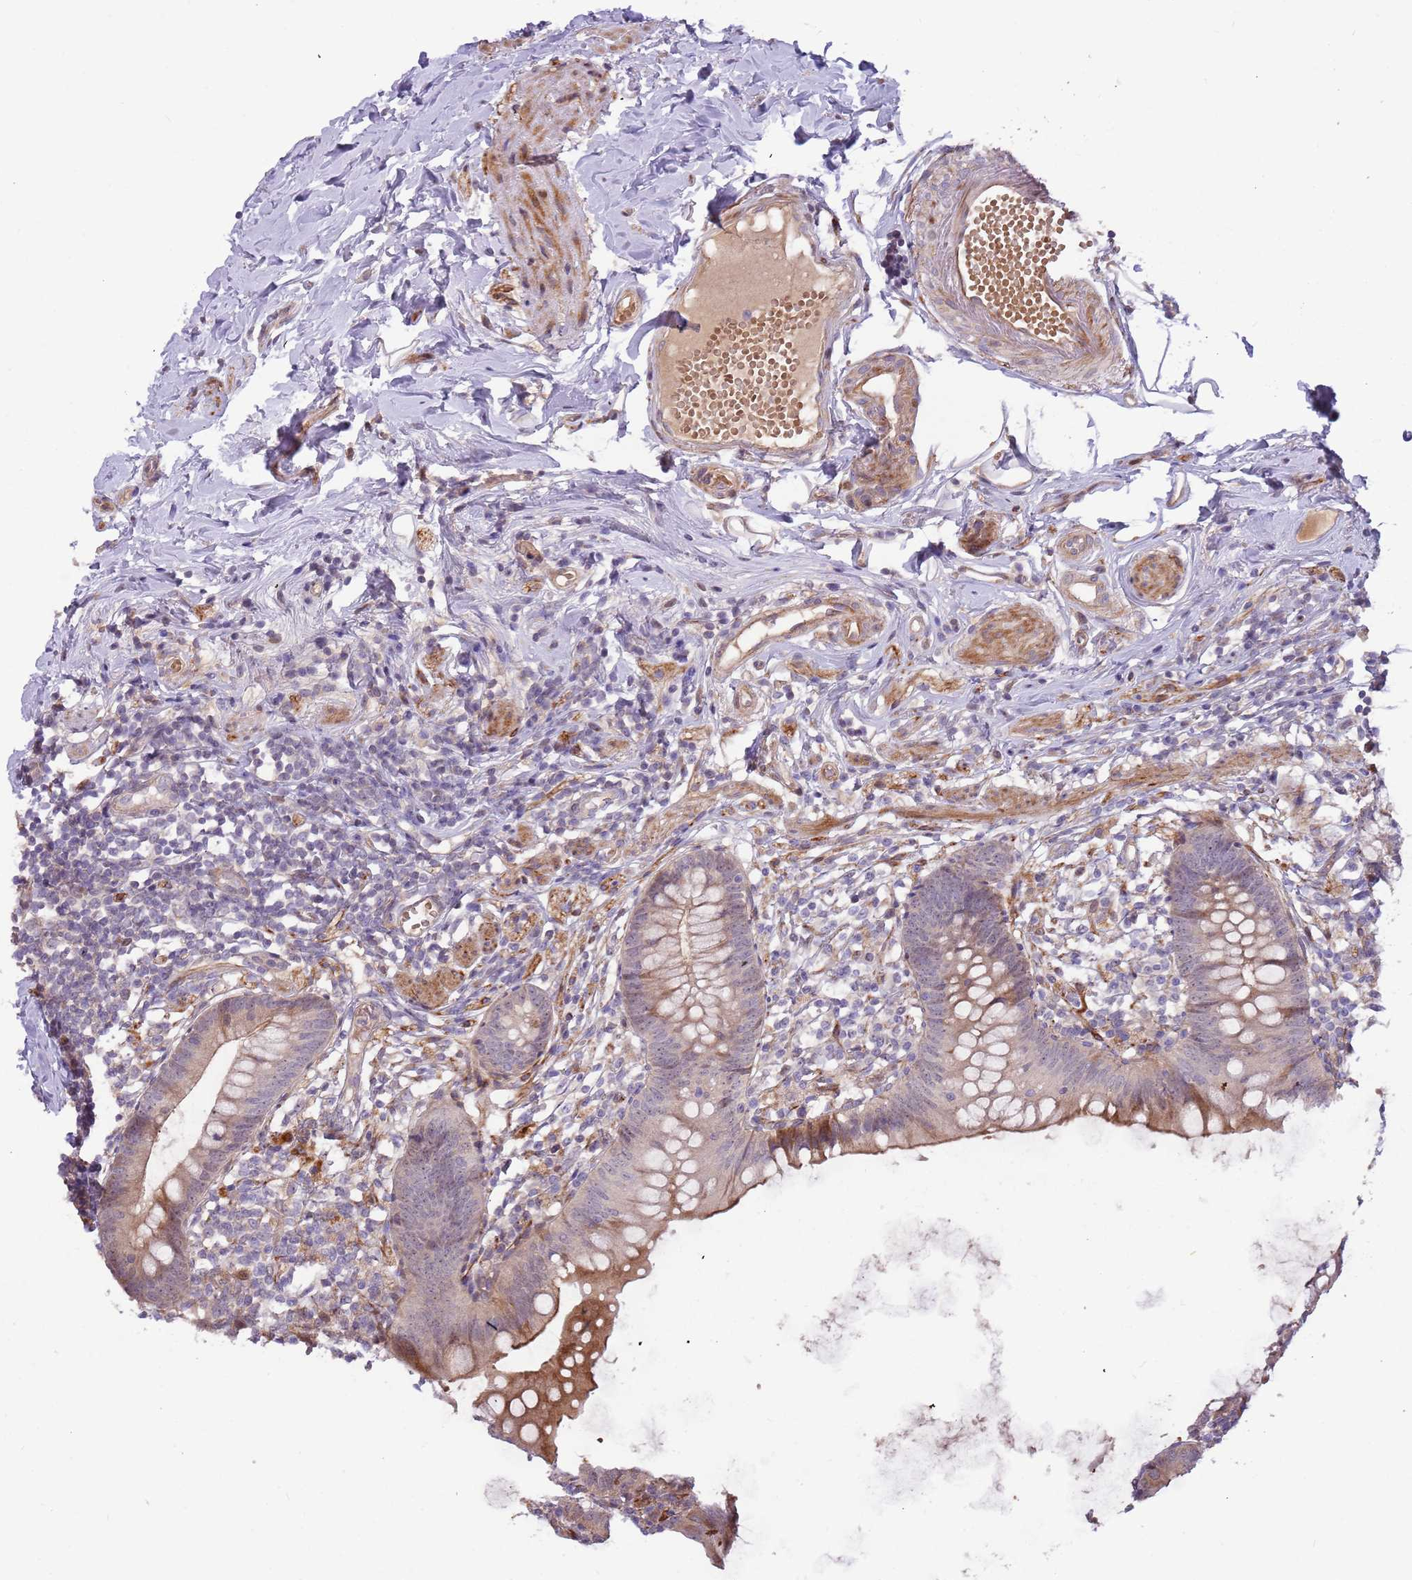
{"staining": {"intensity": "moderate", "quantity": "25%-75%", "location": "cytoplasmic/membranous"}, "tissue": "appendix", "cell_type": "Glandular cells", "image_type": "normal", "snomed": [{"axis": "morphology", "description": "Normal tissue, NOS"}, {"axis": "topography", "description": "Appendix"}], "caption": "DAB (3,3'-diaminobenzidine) immunohistochemical staining of normal human appendix displays moderate cytoplasmic/membranous protein staining in about 25%-75% of glandular cells.", "gene": "TRAPPC6B", "patient": {"sex": "female", "age": 62}}